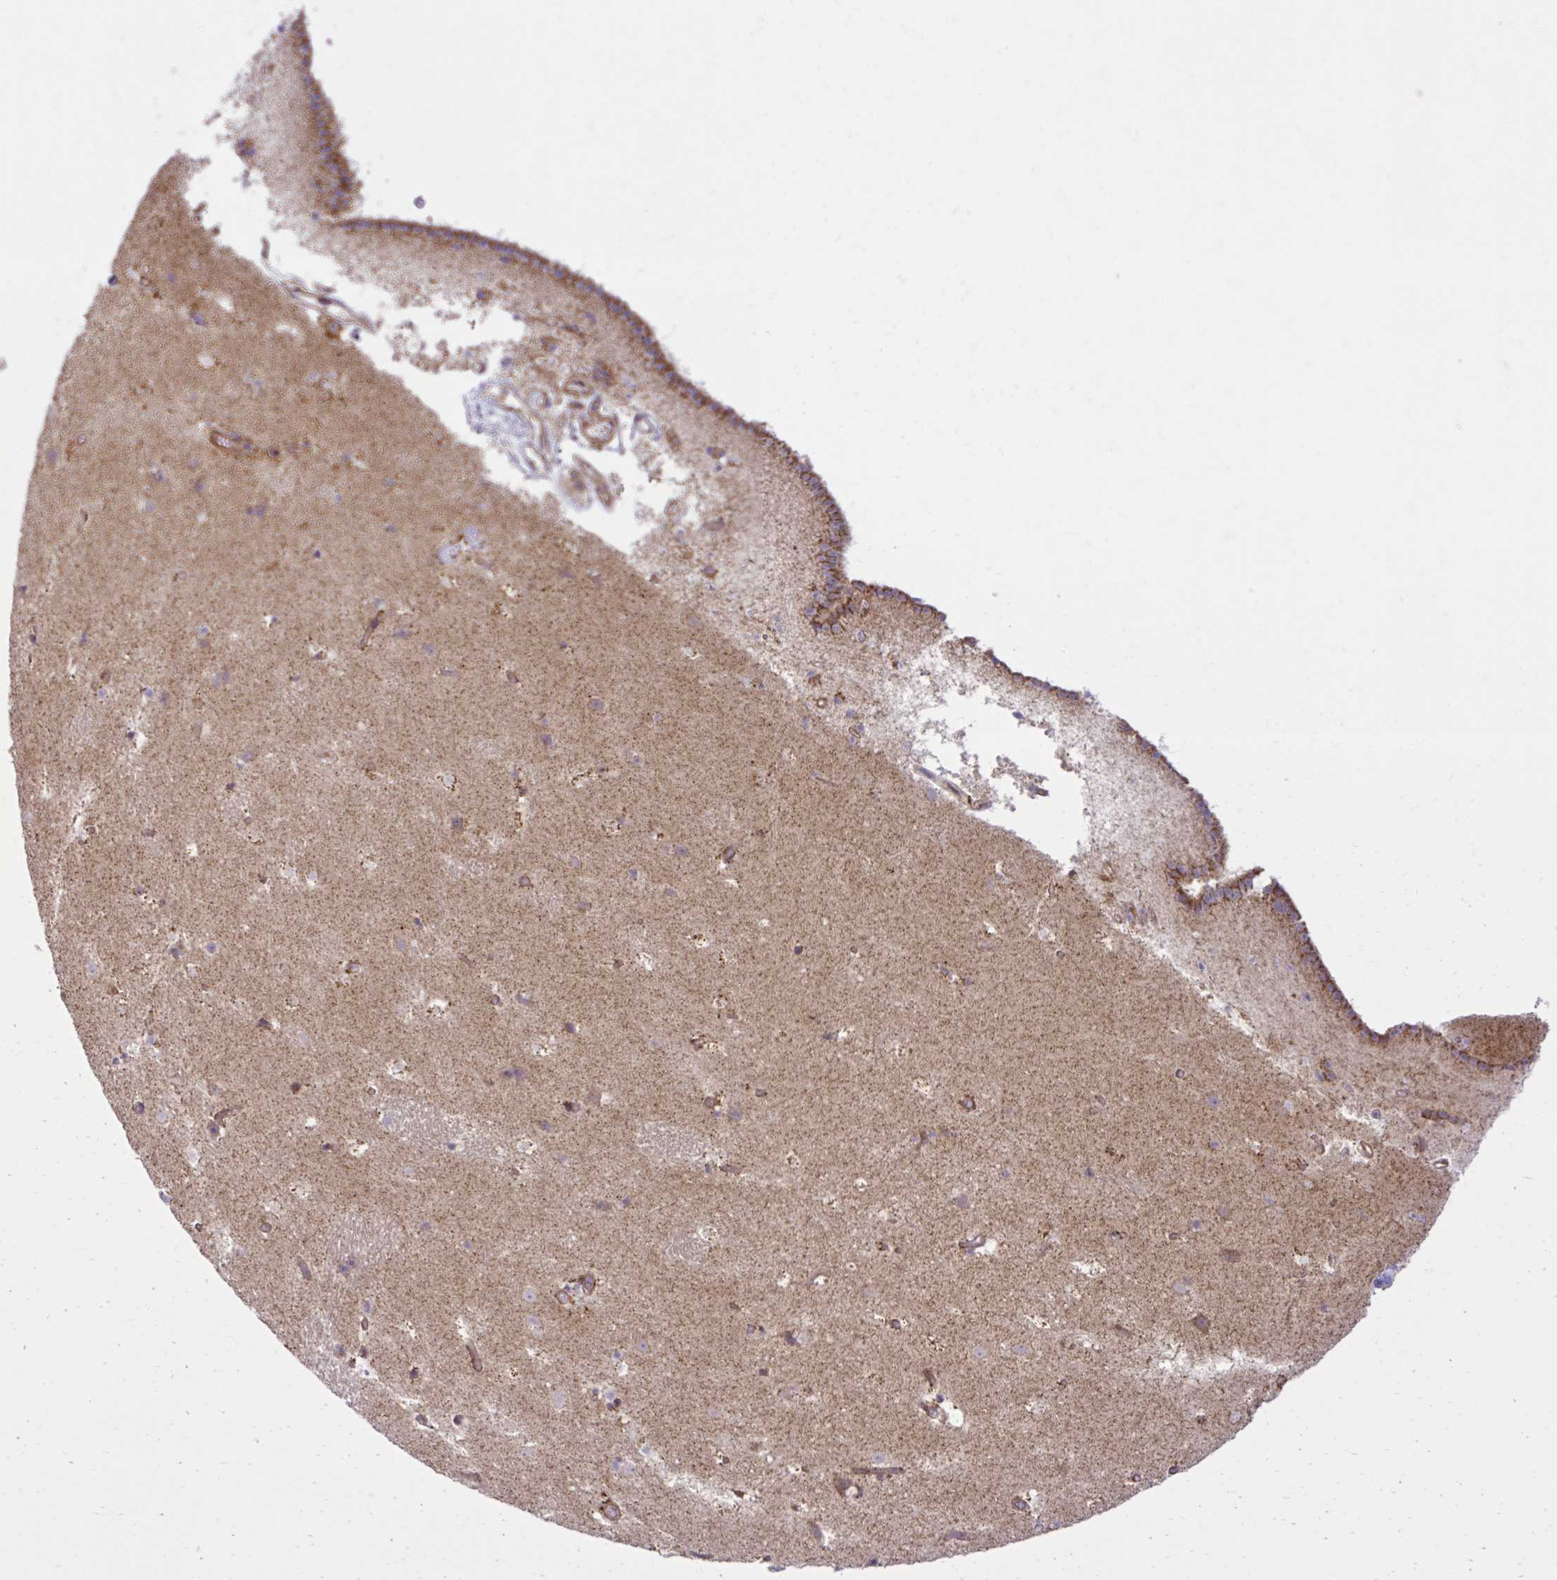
{"staining": {"intensity": "moderate", "quantity": "<25%", "location": "cytoplasmic/membranous"}, "tissue": "caudate", "cell_type": "Glial cells", "image_type": "normal", "snomed": [{"axis": "morphology", "description": "Normal tissue, NOS"}, {"axis": "topography", "description": "Lateral ventricle wall"}], "caption": "An immunohistochemistry image of unremarkable tissue is shown. Protein staining in brown highlights moderate cytoplasmic/membranous positivity in caudate within glial cells.", "gene": "LIMS1", "patient": {"sex": "male", "age": 37}}